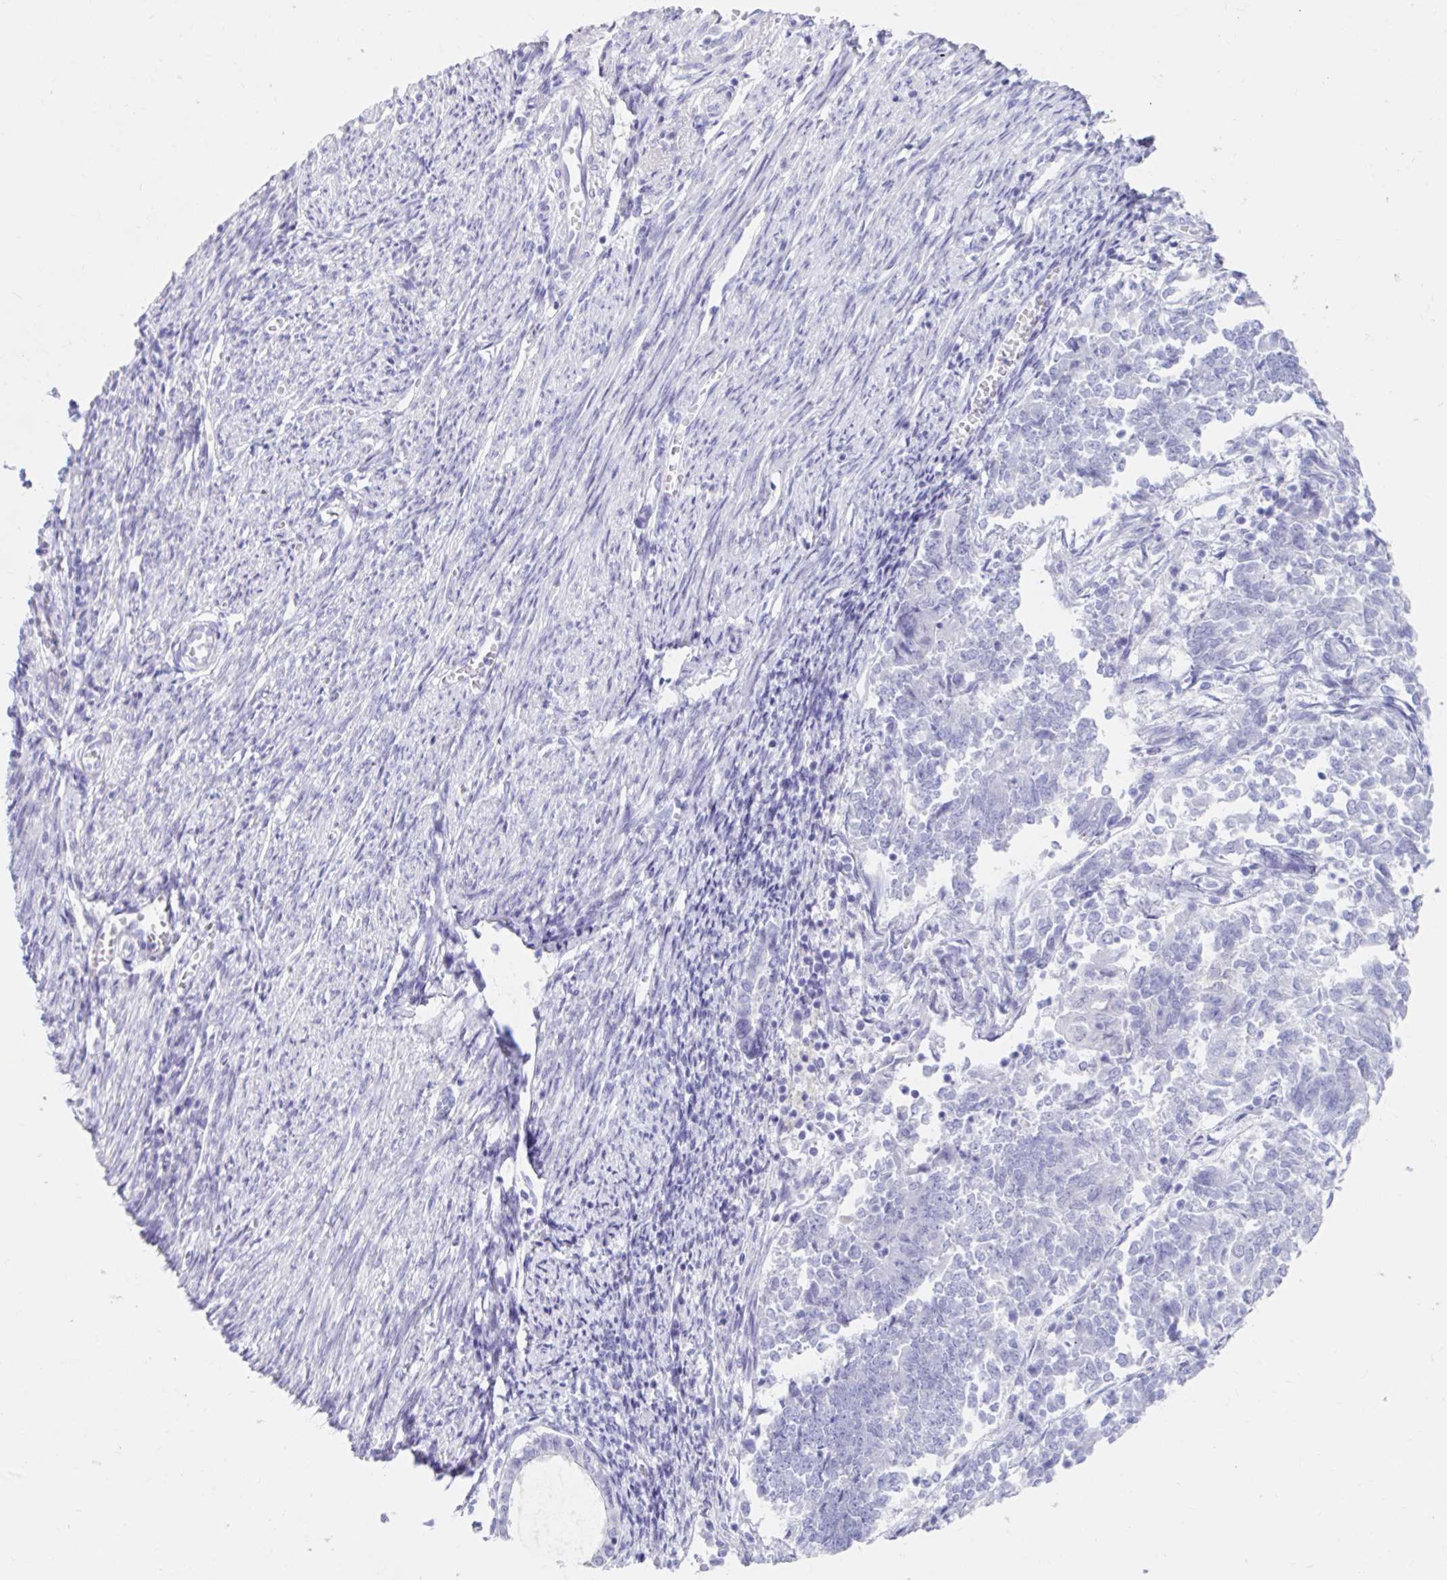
{"staining": {"intensity": "negative", "quantity": "none", "location": "none"}, "tissue": "endometrial cancer", "cell_type": "Tumor cells", "image_type": "cancer", "snomed": [{"axis": "morphology", "description": "Adenocarcinoma, NOS"}, {"axis": "topography", "description": "Endometrium"}], "caption": "Immunohistochemical staining of human endometrial cancer shows no significant positivity in tumor cells.", "gene": "DPEP3", "patient": {"sex": "female", "age": 65}}